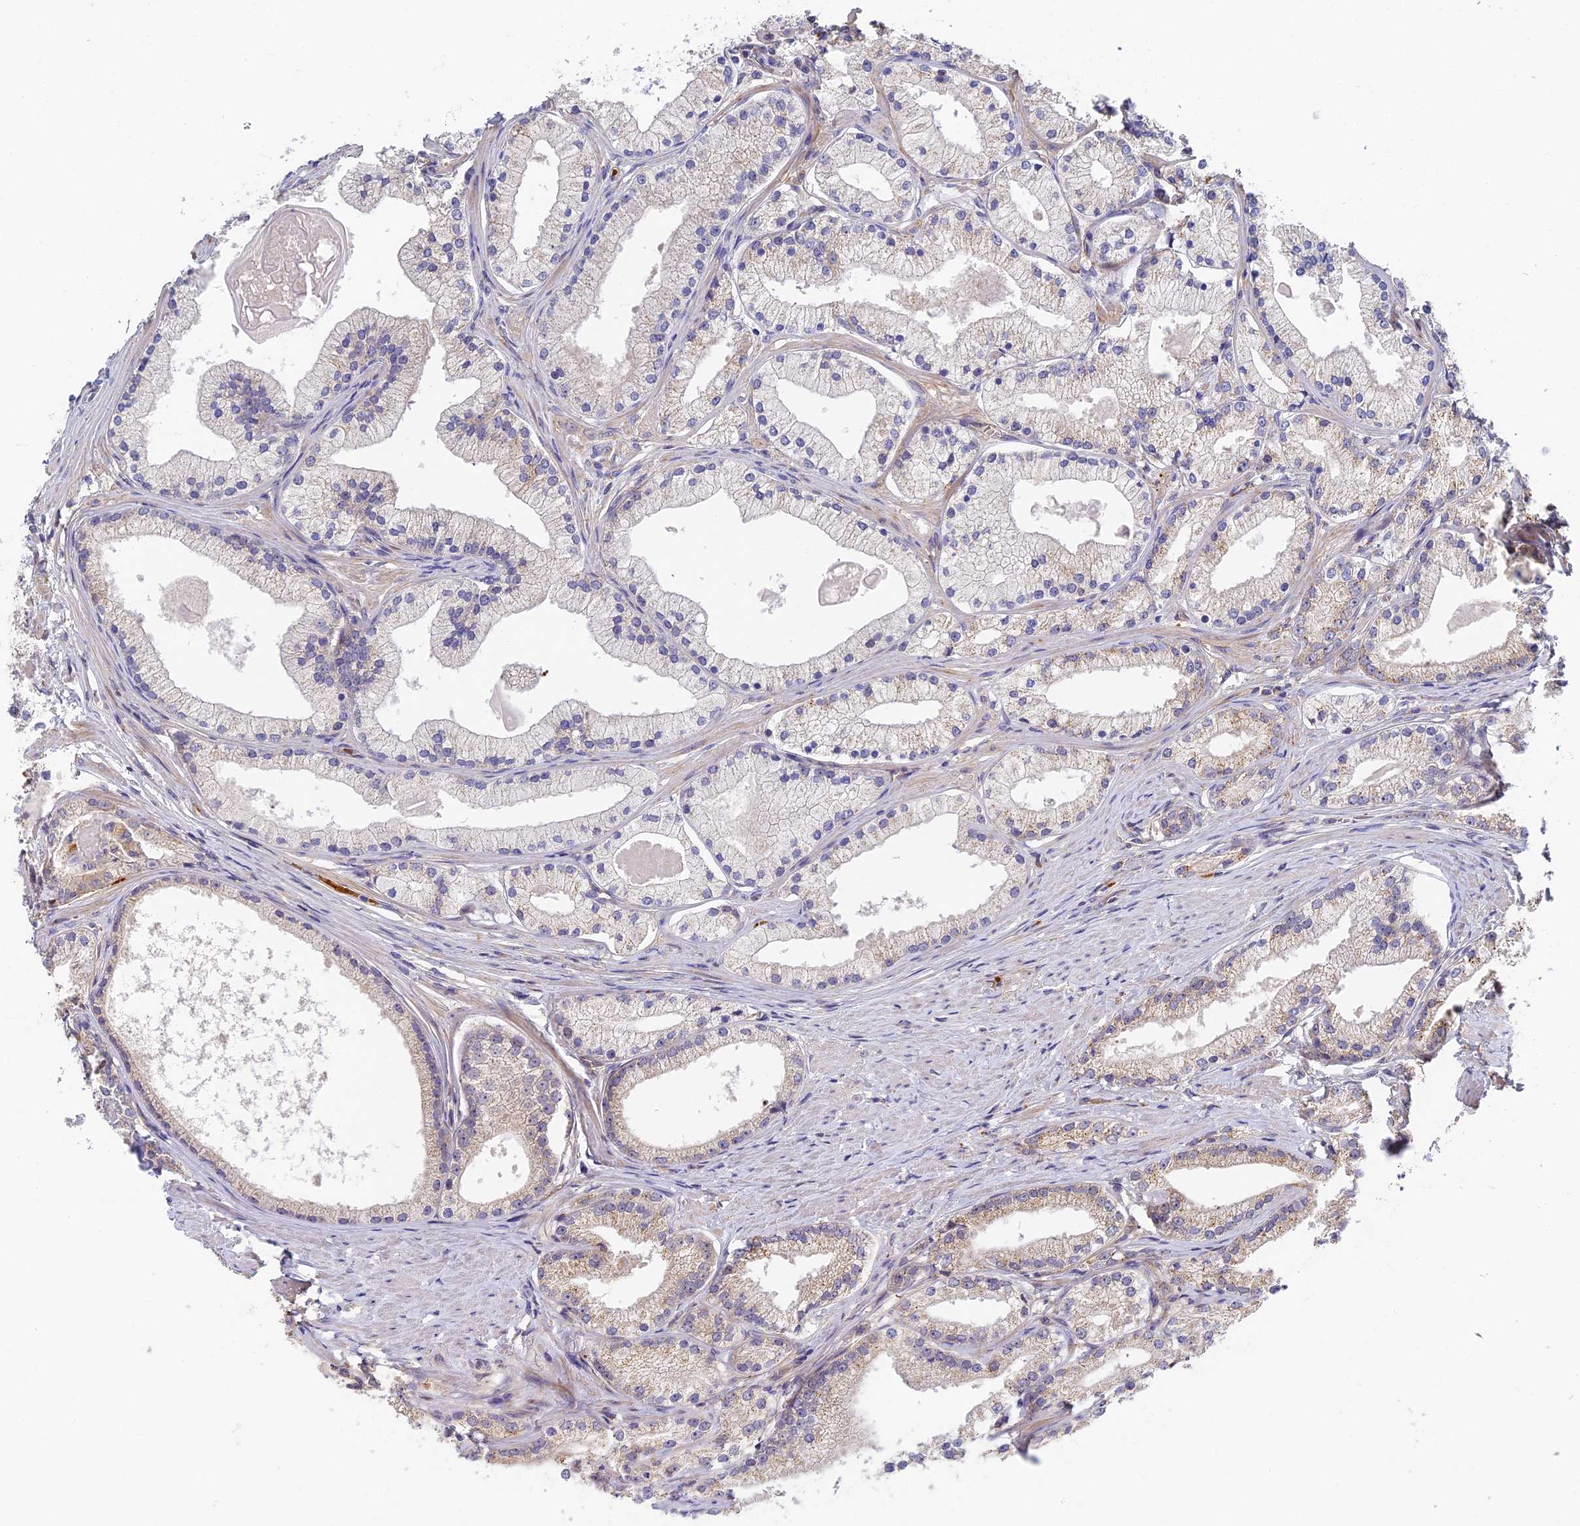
{"staining": {"intensity": "weak", "quantity": "25%-75%", "location": "cytoplasmic/membranous"}, "tissue": "prostate cancer", "cell_type": "Tumor cells", "image_type": "cancer", "snomed": [{"axis": "morphology", "description": "Adenocarcinoma, Low grade"}, {"axis": "topography", "description": "Prostate"}], "caption": "Prostate cancer stained for a protein demonstrates weak cytoplasmic/membranous positivity in tumor cells.", "gene": "MISP3", "patient": {"sex": "male", "age": 57}}